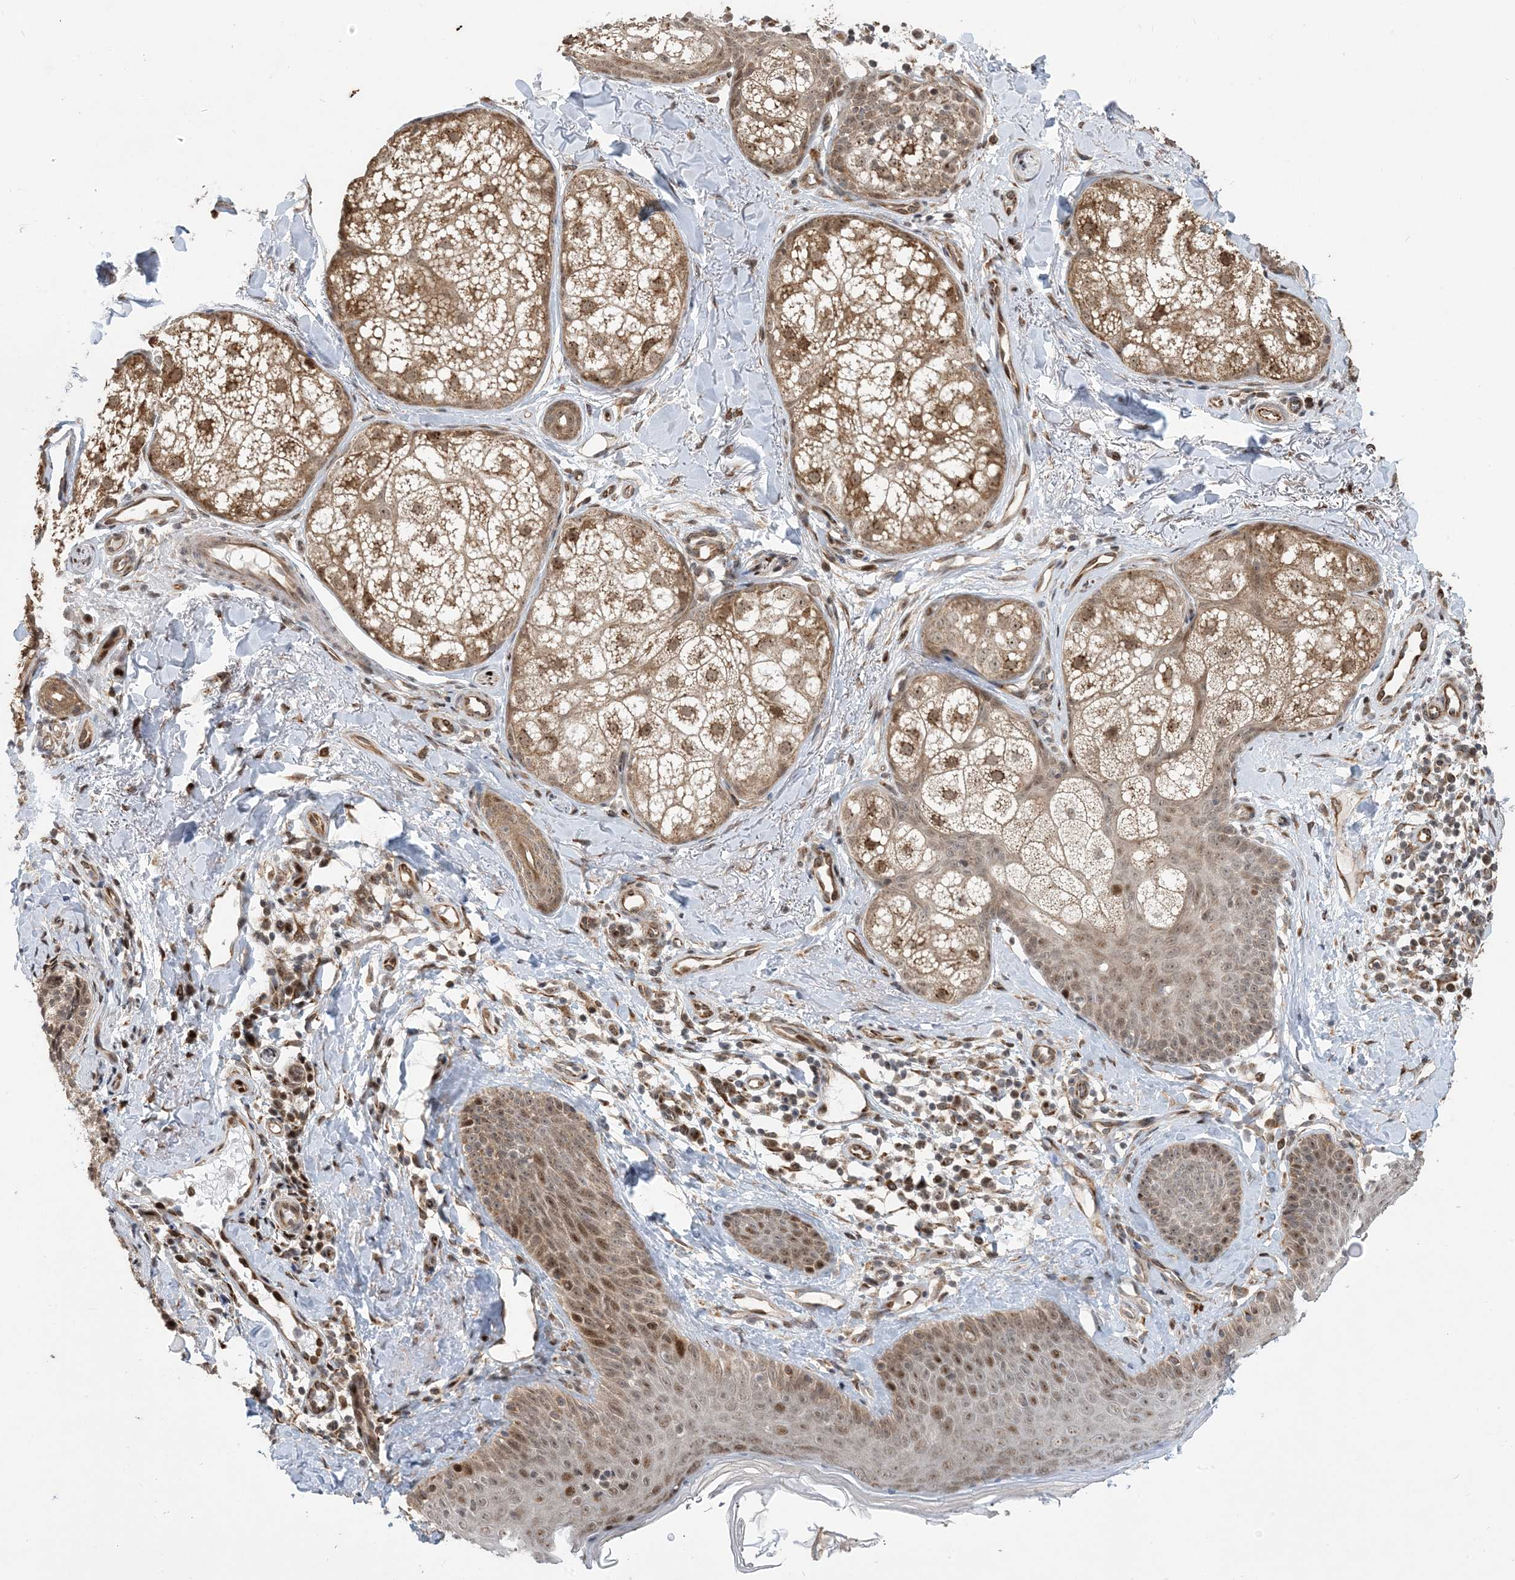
{"staining": {"intensity": "strong", "quantity": ">75%", "location": "cytoplasmic/membranous"}, "tissue": "skin", "cell_type": "Fibroblasts", "image_type": "normal", "snomed": [{"axis": "morphology", "description": "Normal tissue, NOS"}, {"axis": "topography", "description": "Skin"}], "caption": "About >75% of fibroblasts in unremarkable skin show strong cytoplasmic/membranous protein positivity as visualized by brown immunohistochemical staining.", "gene": "FAM9B", "patient": {"sex": "male", "age": 57}}